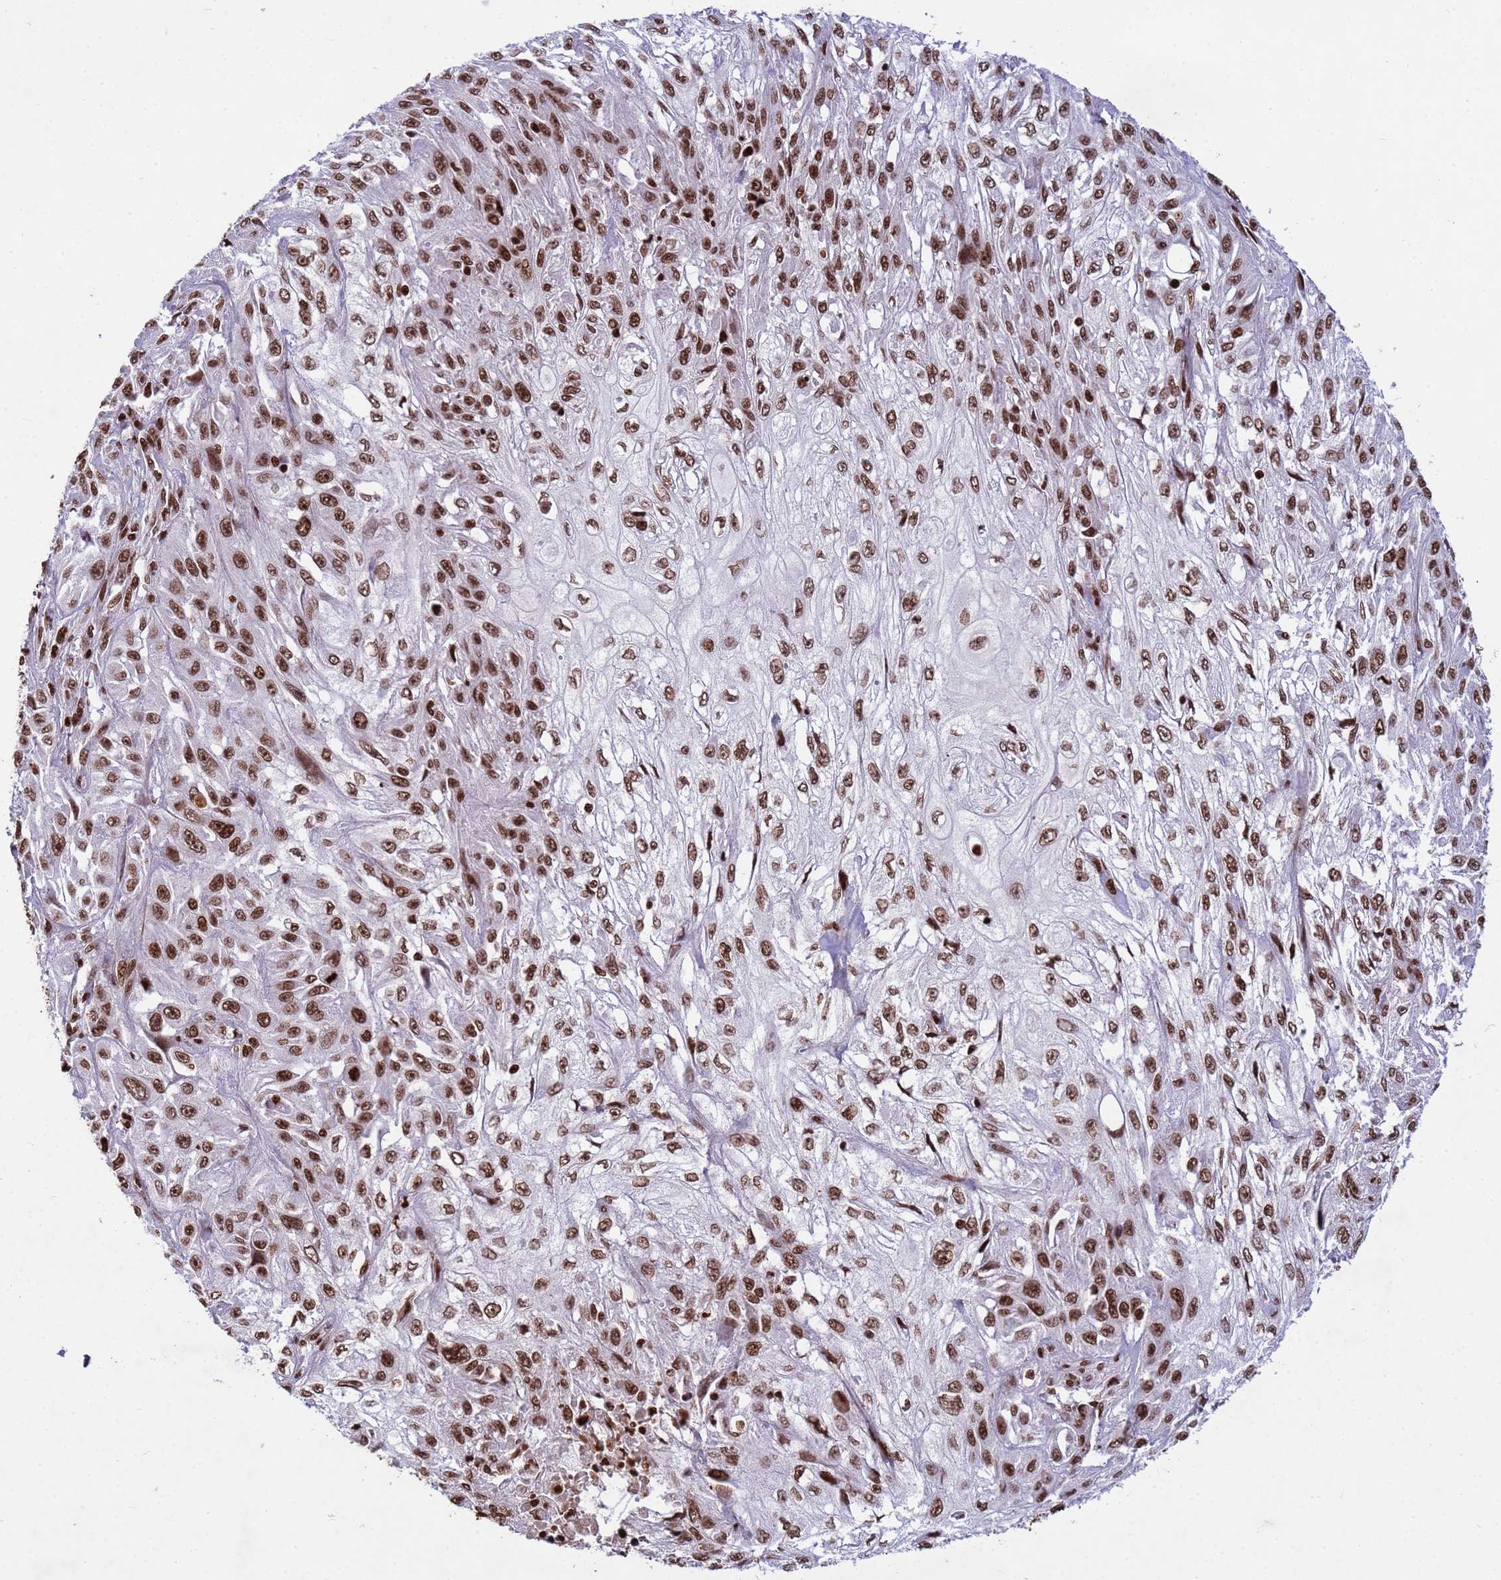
{"staining": {"intensity": "strong", "quantity": ">75%", "location": "nuclear"}, "tissue": "skin cancer", "cell_type": "Tumor cells", "image_type": "cancer", "snomed": [{"axis": "morphology", "description": "Squamous cell carcinoma, NOS"}, {"axis": "morphology", "description": "Squamous cell carcinoma, metastatic, NOS"}, {"axis": "topography", "description": "Skin"}, {"axis": "topography", "description": "Lymph node"}], "caption": "Immunohistochemistry of human skin cancer reveals high levels of strong nuclear positivity in about >75% of tumor cells.", "gene": "H3-3B", "patient": {"sex": "male", "age": 75}}